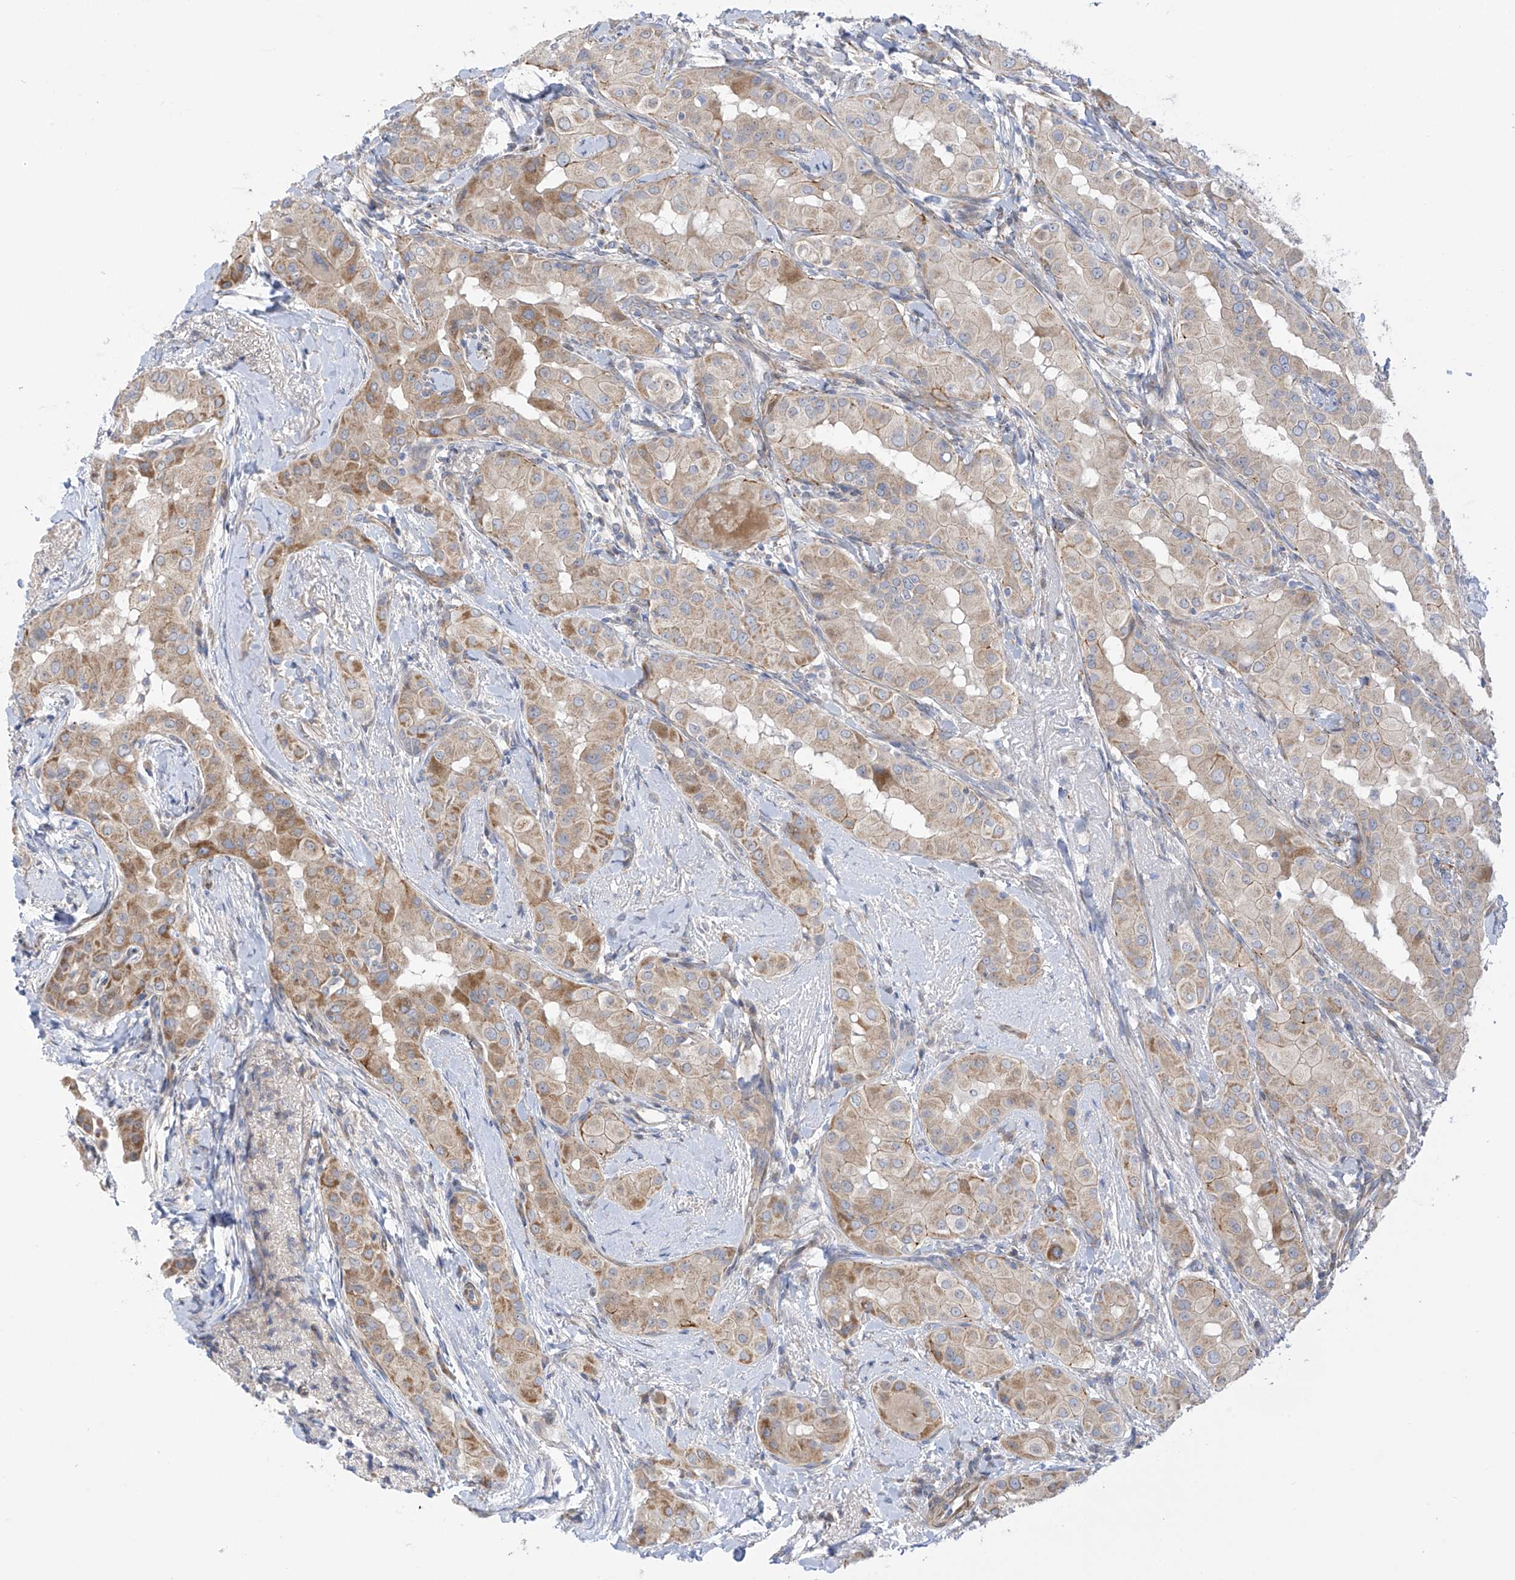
{"staining": {"intensity": "moderate", "quantity": "25%-75%", "location": "cytoplasmic/membranous"}, "tissue": "thyroid cancer", "cell_type": "Tumor cells", "image_type": "cancer", "snomed": [{"axis": "morphology", "description": "Papillary adenocarcinoma, NOS"}, {"axis": "topography", "description": "Thyroid gland"}], "caption": "An immunohistochemistry (IHC) image of tumor tissue is shown. Protein staining in brown labels moderate cytoplasmic/membranous positivity in thyroid cancer (papillary adenocarcinoma) within tumor cells. (brown staining indicates protein expression, while blue staining denotes nuclei).", "gene": "ZNF641", "patient": {"sex": "male", "age": 33}}